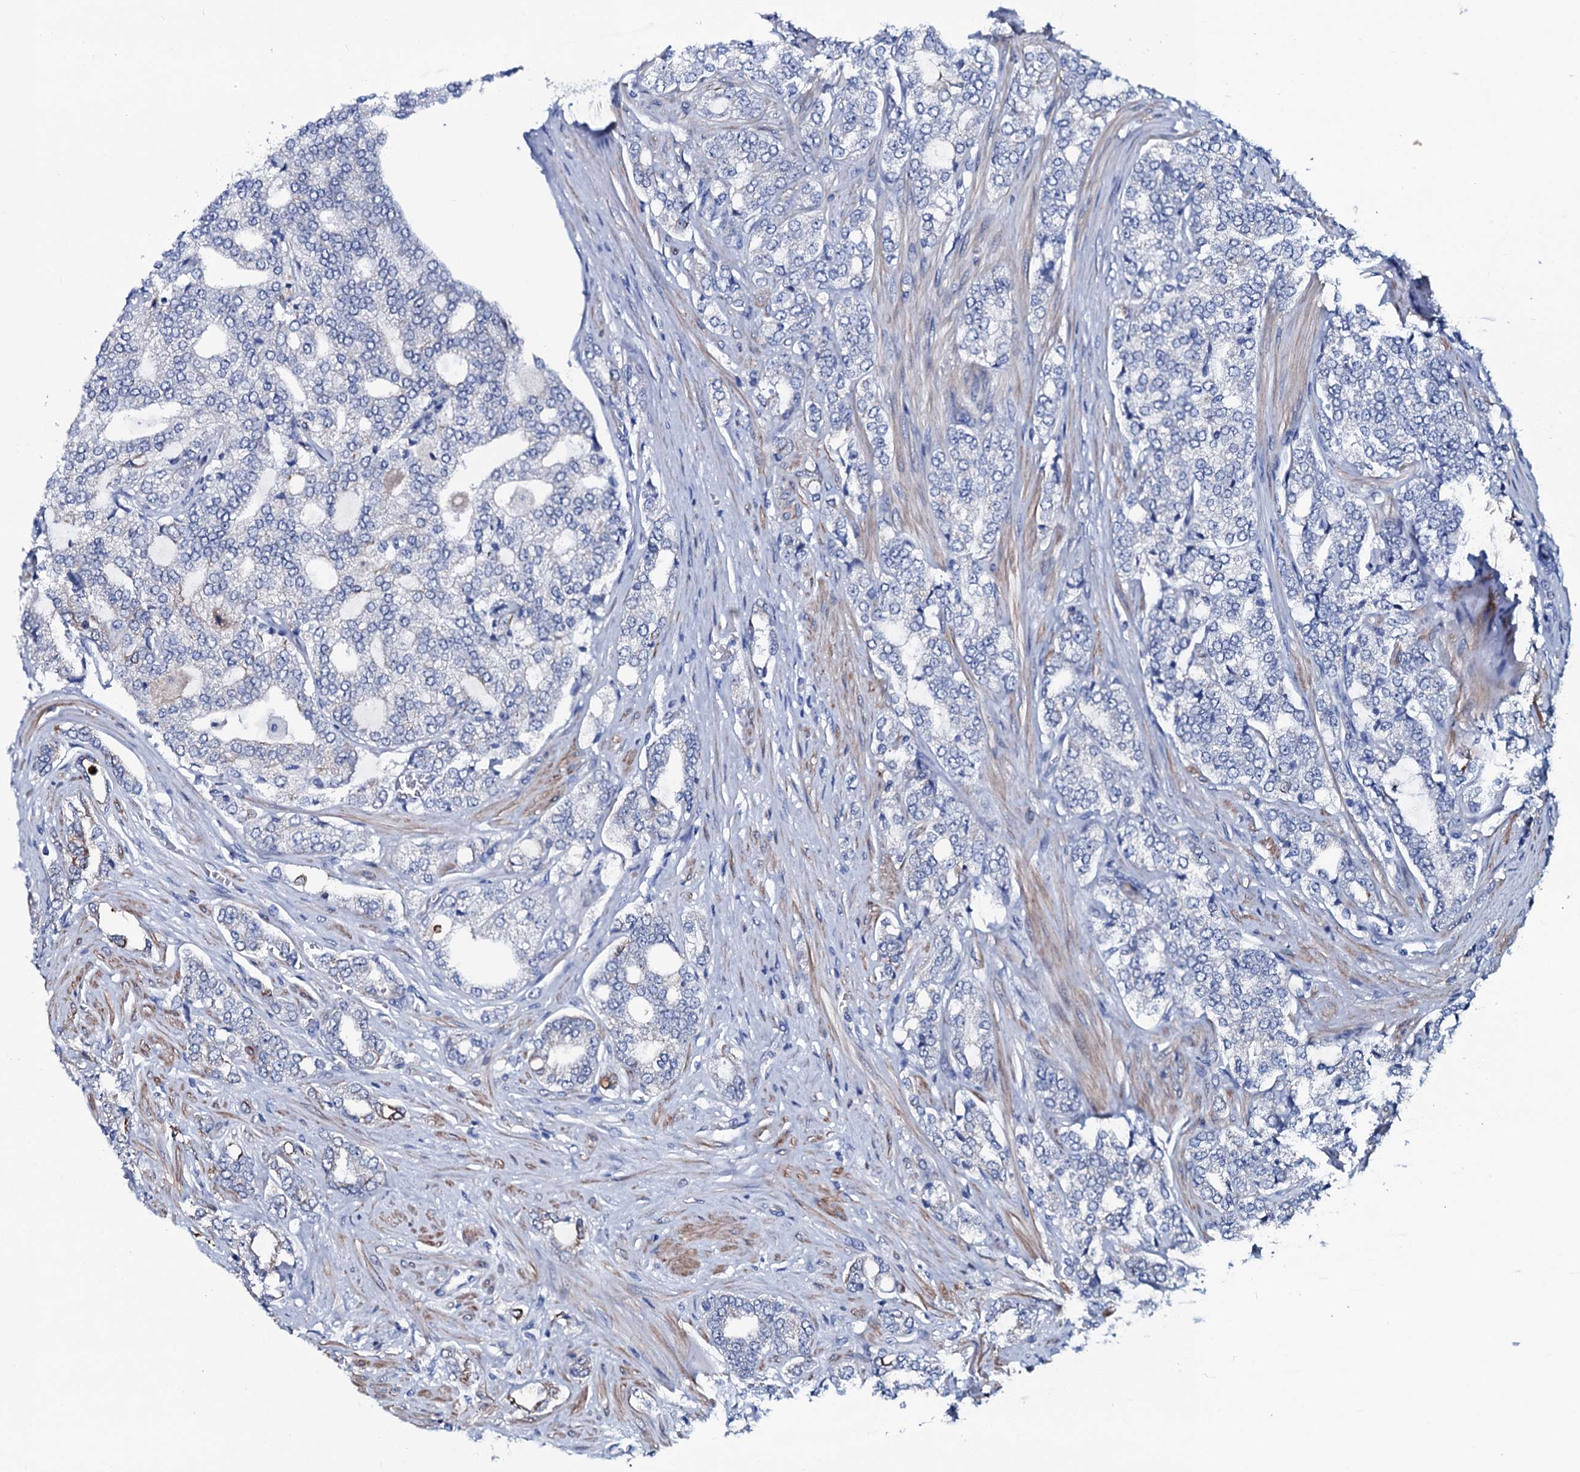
{"staining": {"intensity": "negative", "quantity": "none", "location": "none"}, "tissue": "prostate cancer", "cell_type": "Tumor cells", "image_type": "cancer", "snomed": [{"axis": "morphology", "description": "Adenocarcinoma, High grade"}, {"axis": "topography", "description": "Prostate"}], "caption": "High magnification brightfield microscopy of prostate cancer (adenocarcinoma (high-grade)) stained with DAB (3,3'-diaminobenzidine) (brown) and counterstained with hematoxylin (blue): tumor cells show no significant expression. (DAB IHC visualized using brightfield microscopy, high magnification).", "gene": "GYS2", "patient": {"sex": "male", "age": 64}}